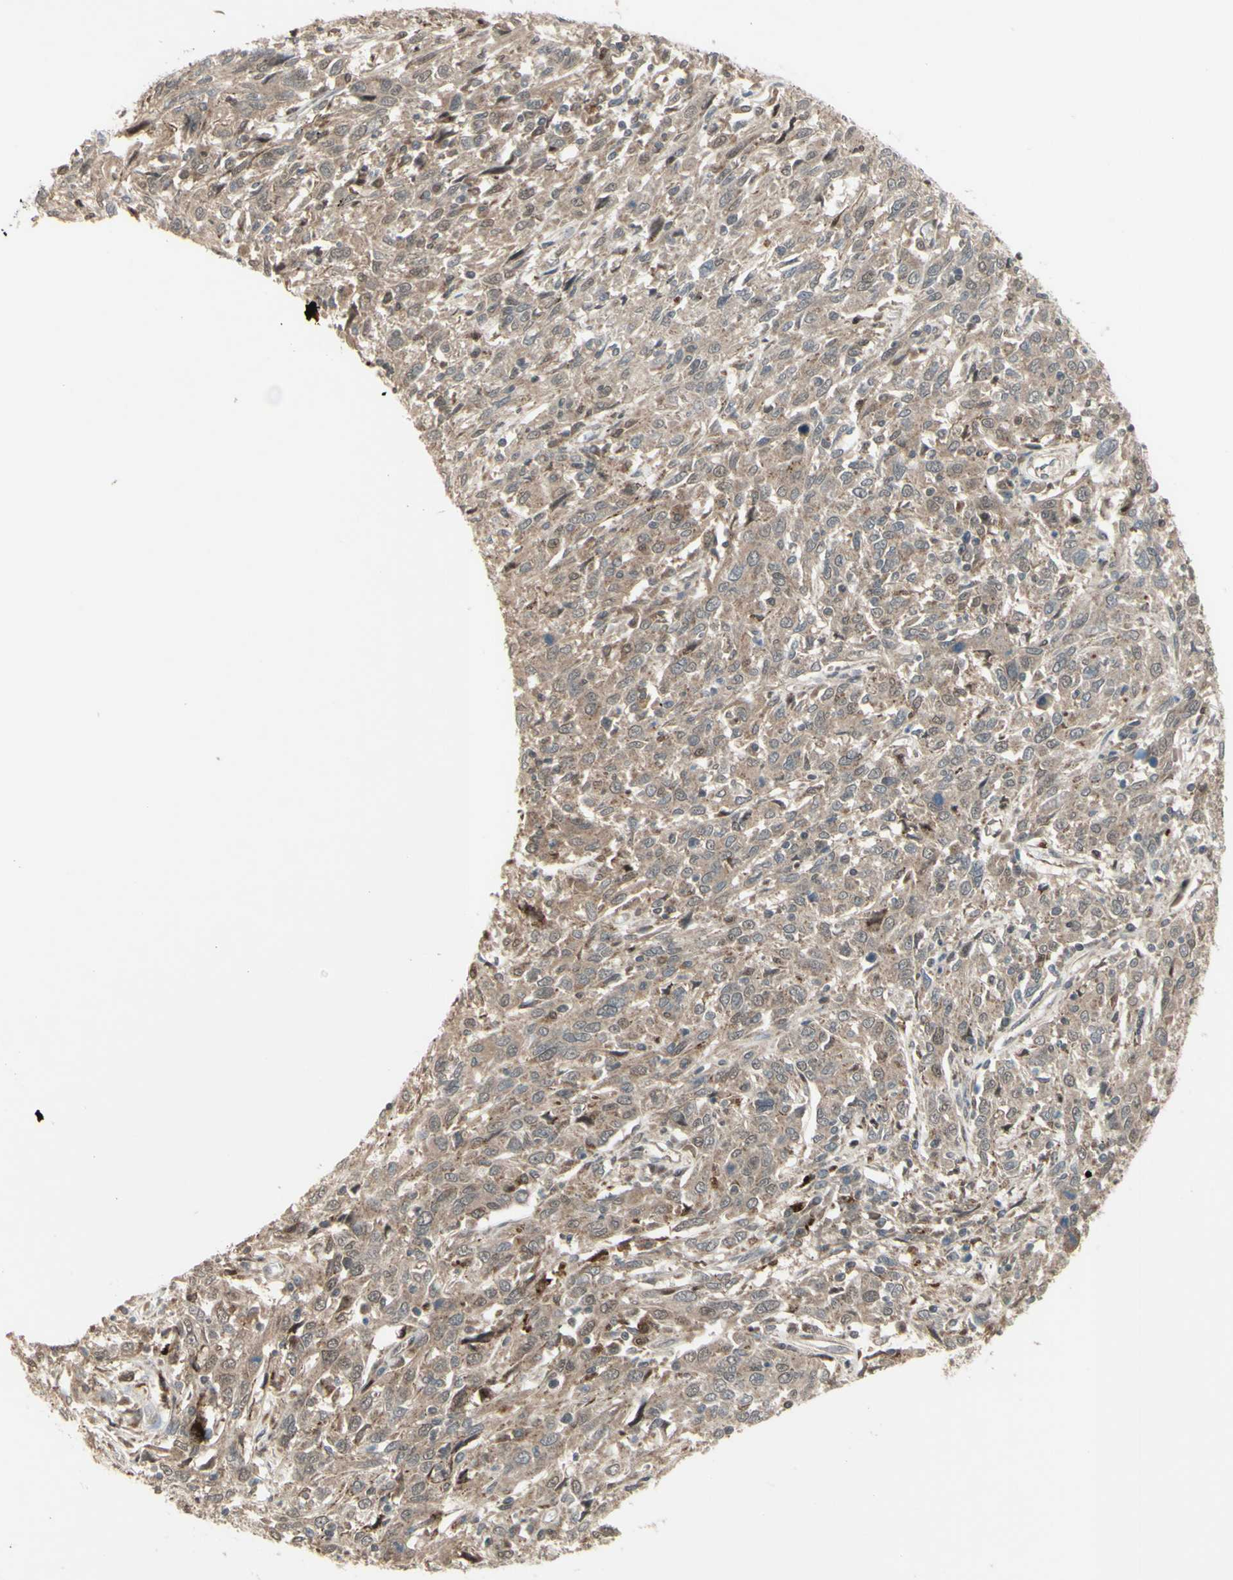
{"staining": {"intensity": "moderate", "quantity": ">75%", "location": "cytoplasmic/membranous"}, "tissue": "cervical cancer", "cell_type": "Tumor cells", "image_type": "cancer", "snomed": [{"axis": "morphology", "description": "Squamous cell carcinoma, NOS"}, {"axis": "topography", "description": "Cervix"}], "caption": "This is an image of immunohistochemistry staining of squamous cell carcinoma (cervical), which shows moderate expression in the cytoplasmic/membranous of tumor cells.", "gene": "OSTM1", "patient": {"sex": "female", "age": 46}}